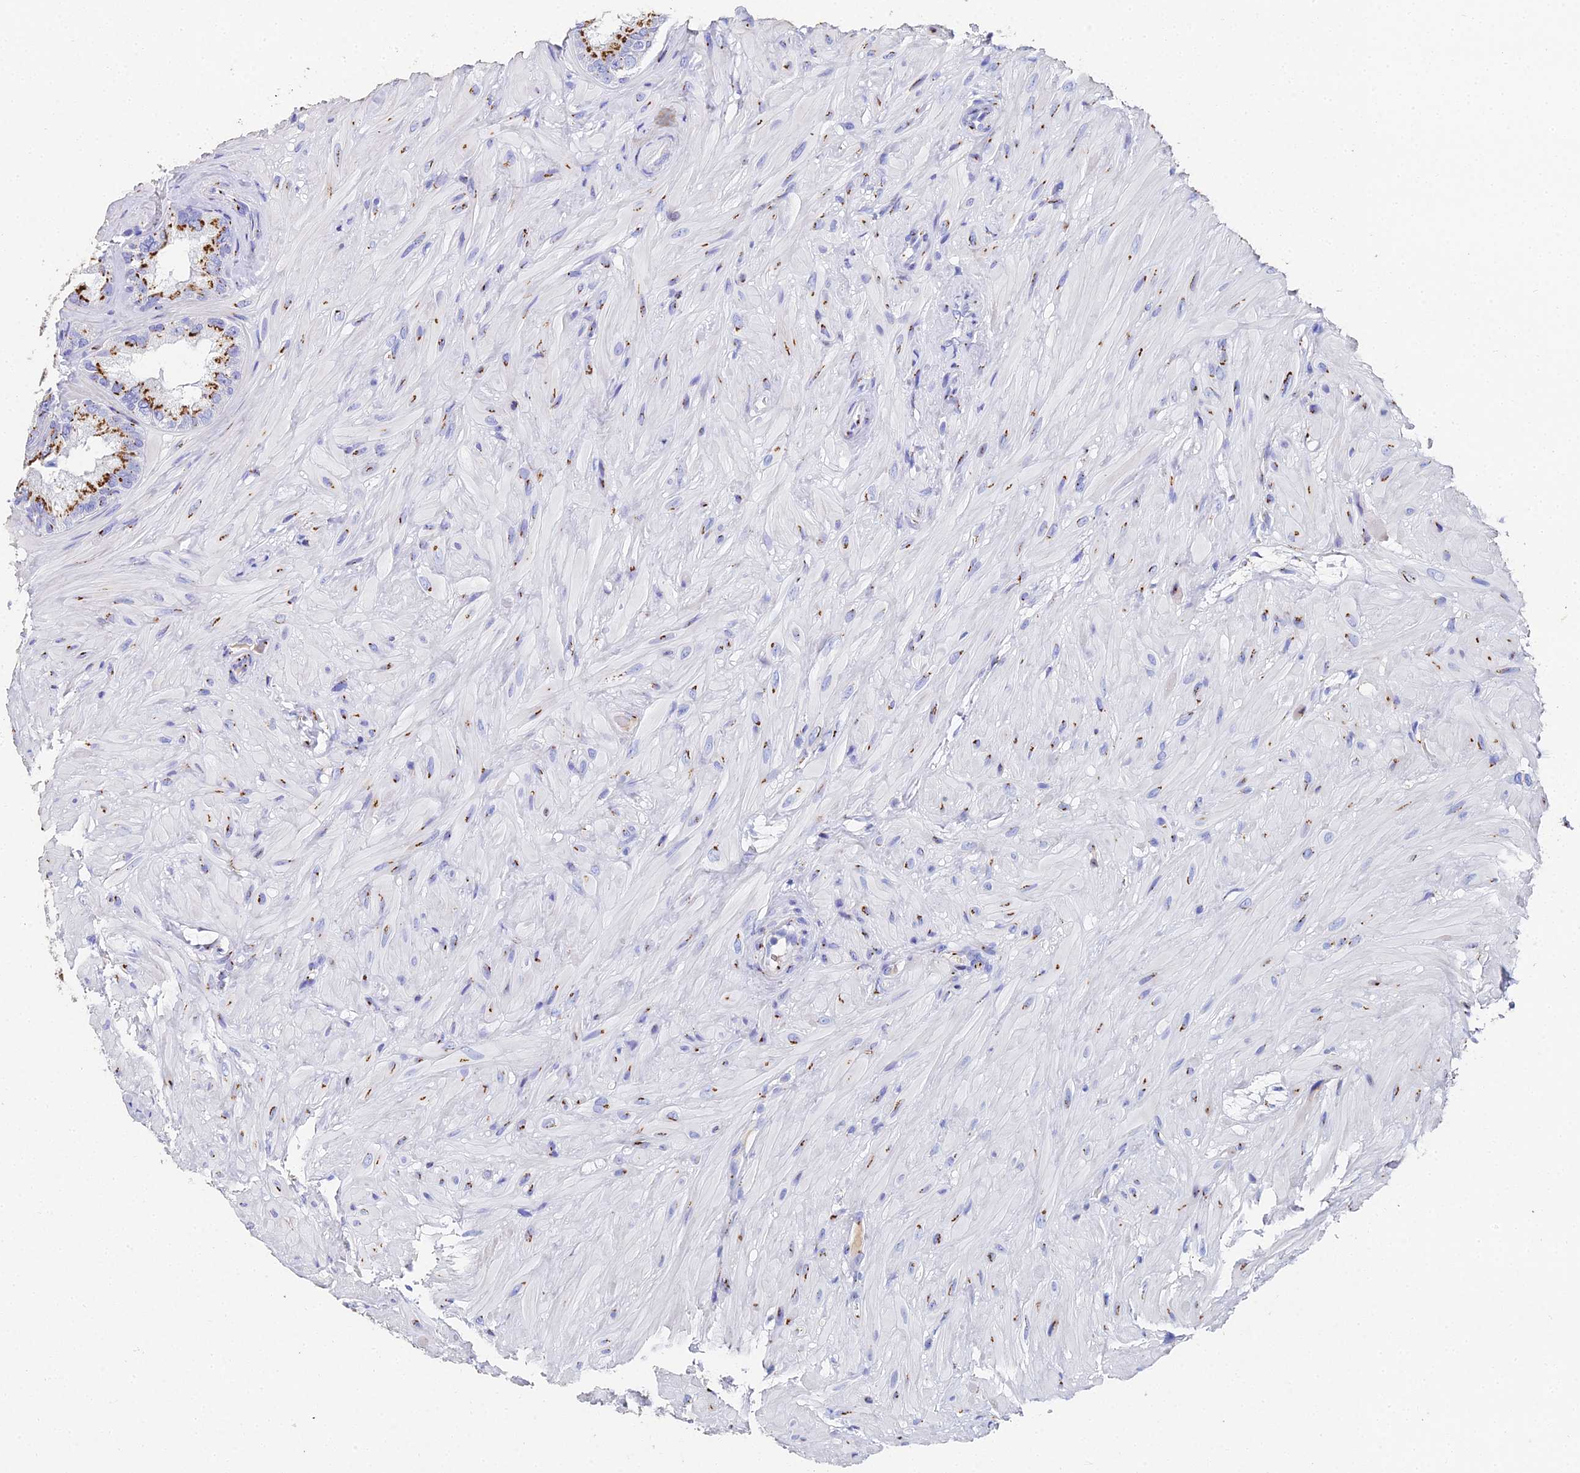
{"staining": {"intensity": "moderate", "quantity": ">75%", "location": "cytoplasmic/membranous"}, "tissue": "seminal vesicle", "cell_type": "Glandular cells", "image_type": "normal", "snomed": [{"axis": "morphology", "description": "Normal tissue, NOS"}, {"axis": "topography", "description": "Seminal veicle"}, {"axis": "topography", "description": "Peripheral nerve tissue"}], "caption": "Immunohistochemical staining of normal seminal vesicle shows moderate cytoplasmic/membranous protein staining in approximately >75% of glandular cells.", "gene": "ENSG00000268674", "patient": {"sex": "male", "age": 67}}